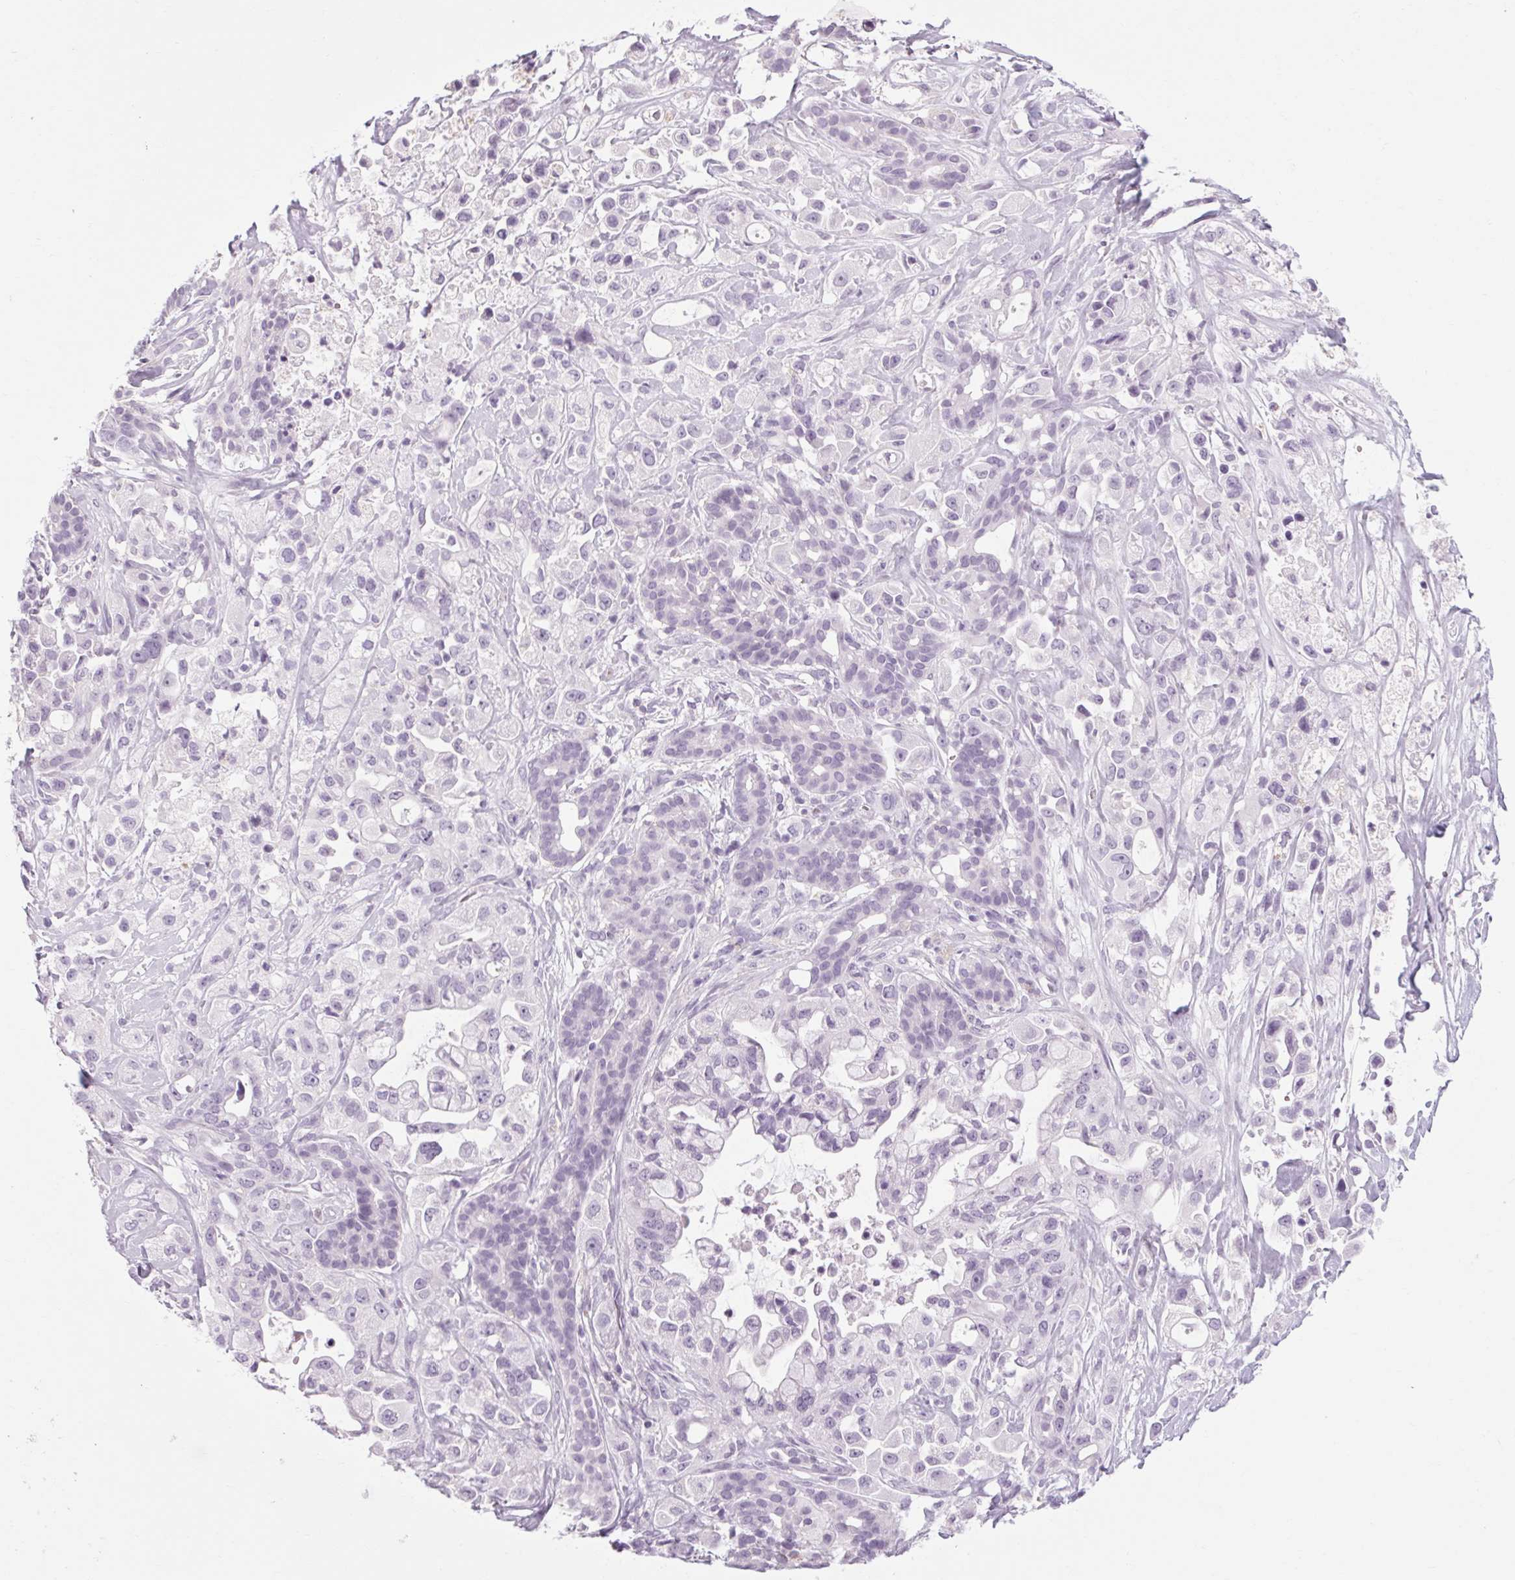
{"staining": {"intensity": "negative", "quantity": "none", "location": "none"}, "tissue": "pancreatic cancer", "cell_type": "Tumor cells", "image_type": "cancer", "snomed": [{"axis": "morphology", "description": "Adenocarcinoma, NOS"}, {"axis": "topography", "description": "Pancreas"}], "caption": "Tumor cells show no significant protein positivity in pancreatic adenocarcinoma. The staining was performed using DAB to visualize the protein expression in brown, while the nuclei were stained in blue with hematoxylin (Magnification: 20x).", "gene": "POMC", "patient": {"sex": "male", "age": 44}}